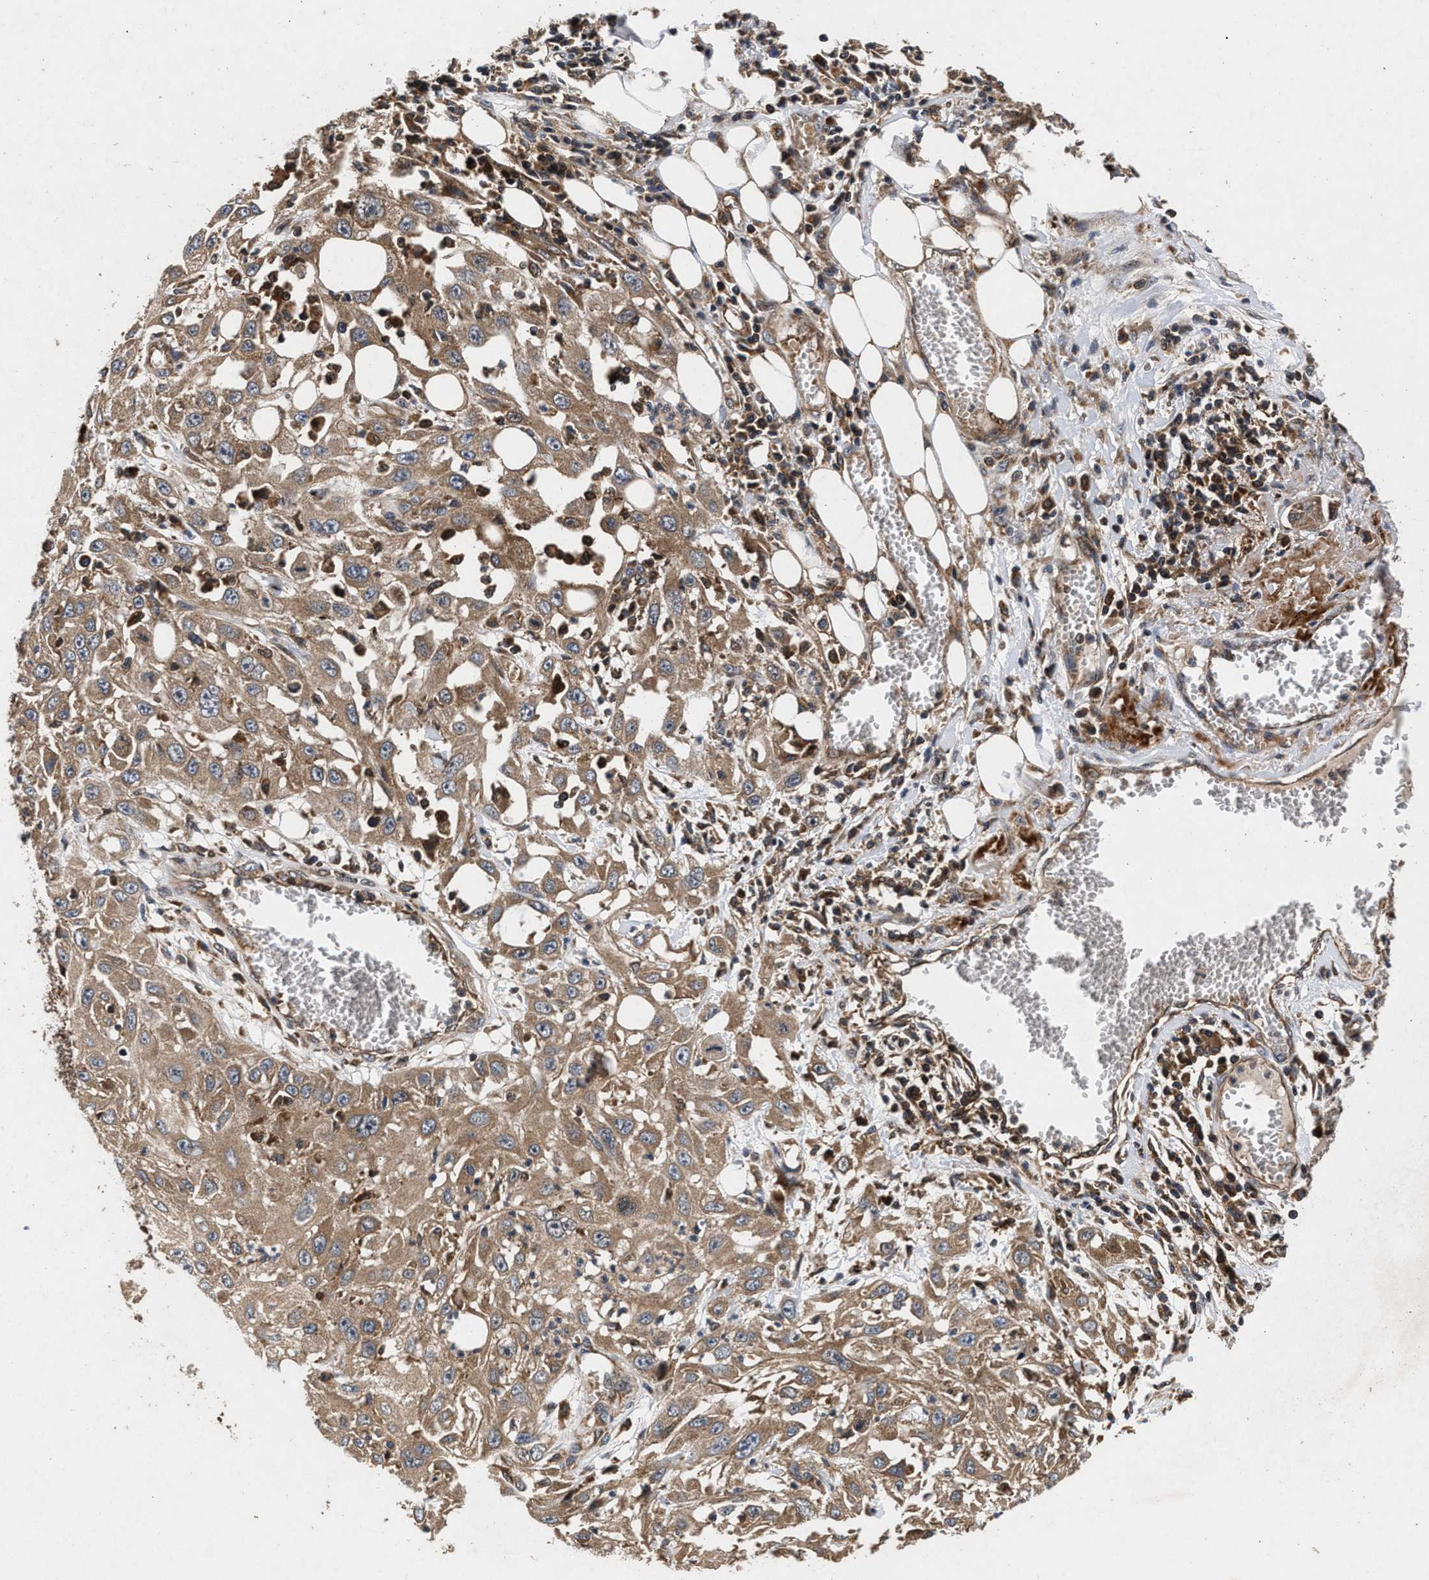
{"staining": {"intensity": "weak", "quantity": ">75%", "location": "cytoplasmic/membranous"}, "tissue": "skin cancer", "cell_type": "Tumor cells", "image_type": "cancer", "snomed": [{"axis": "morphology", "description": "Squamous cell carcinoma, NOS"}, {"axis": "topography", "description": "Skin"}], "caption": "A high-resolution image shows IHC staining of squamous cell carcinoma (skin), which reveals weak cytoplasmic/membranous staining in about >75% of tumor cells.", "gene": "NFKB2", "patient": {"sex": "male", "age": 75}}